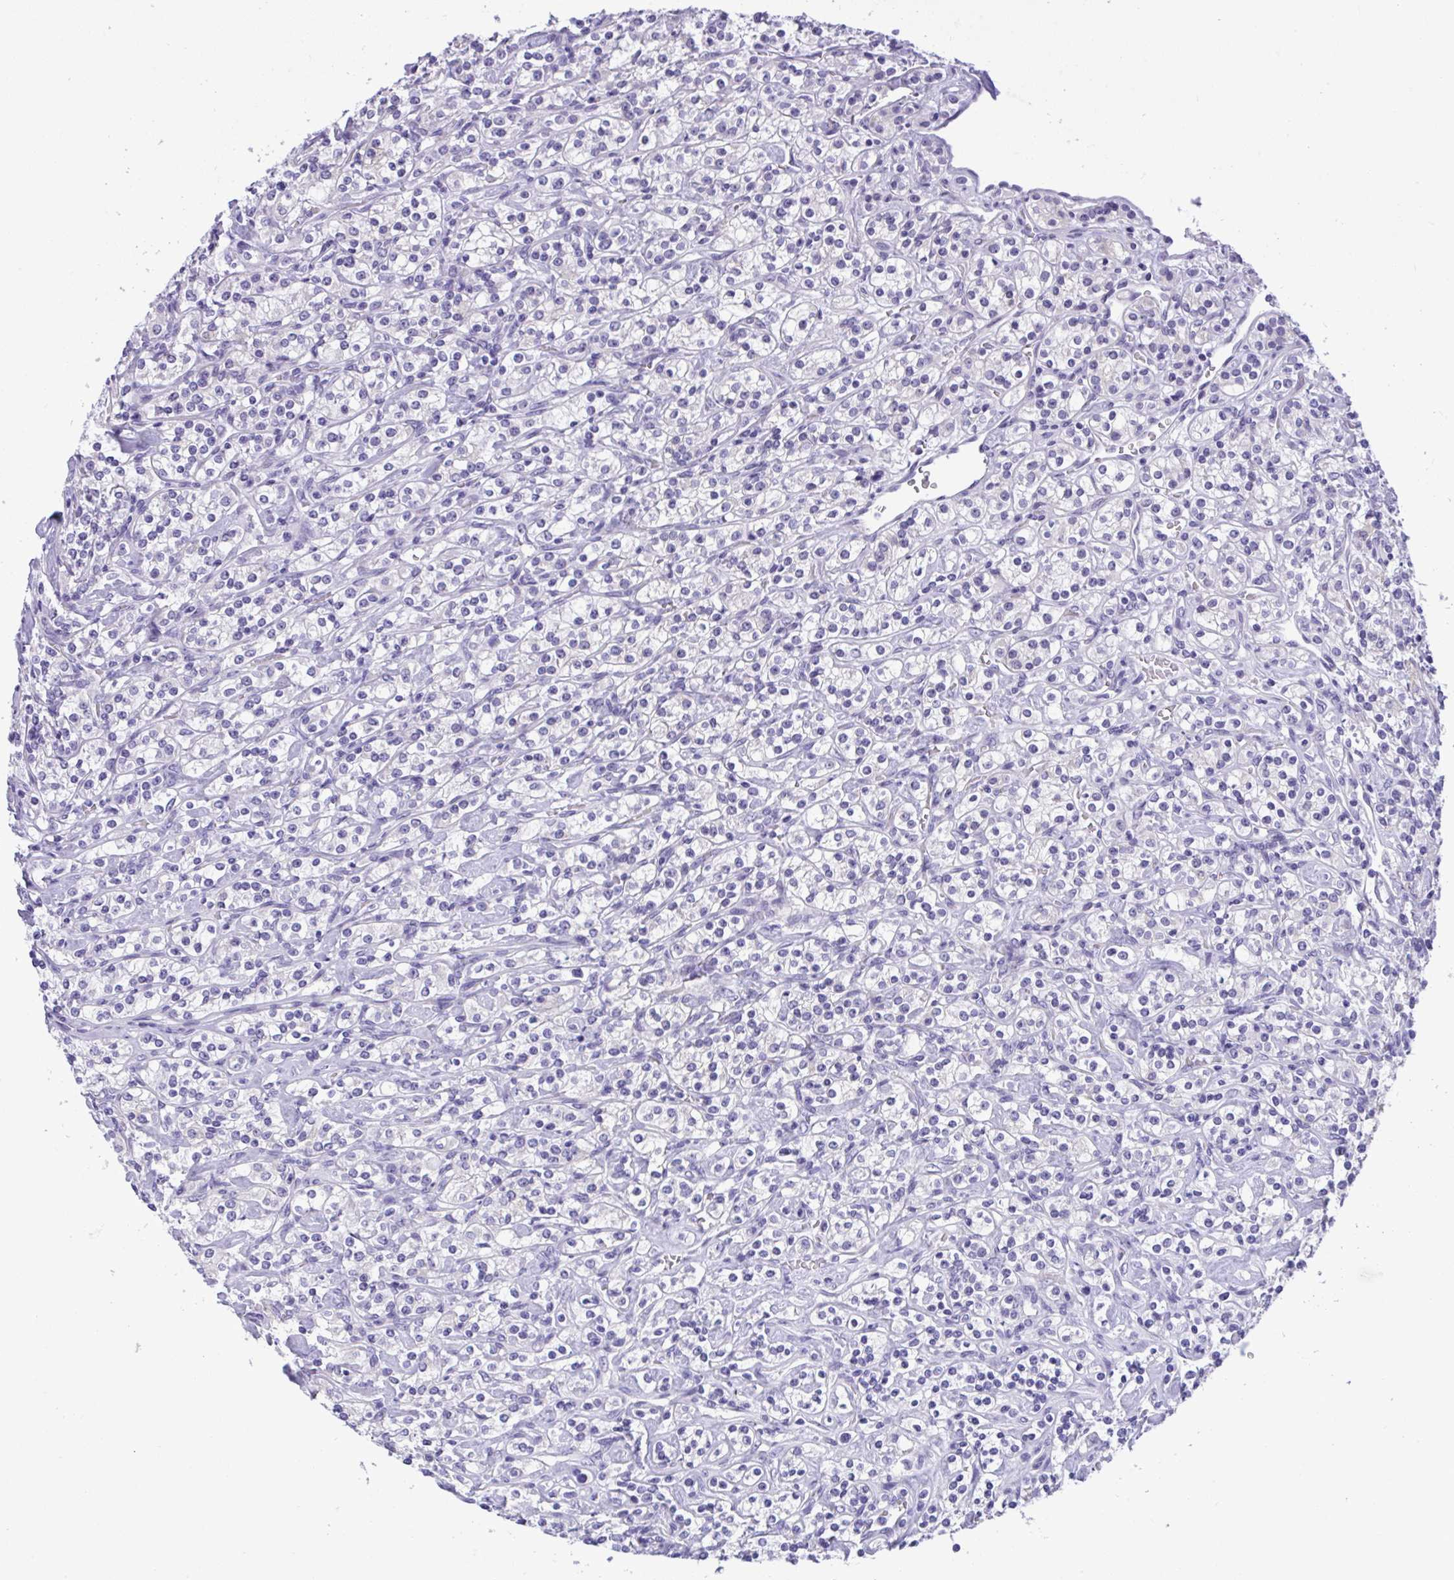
{"staining": {"intensity": "negative", "quantity": "none", "location": "none"}, "tissue": "renal cancer", "cell_type": "Tumor cells", "image_type": "cancer", "snomed": [{"axis": "morphology", "description": "Adenocarcinoma, NOS"}, {"axis": "topography", "description": "Kidney"}], "caption": "Immunohistochemistry photomicrograph of renal cancer stained for a protein (brown), which demonstrates no staining in tumor cells.", "gene": "YBX2", "patient": {"sex": "male", "age": 77}}